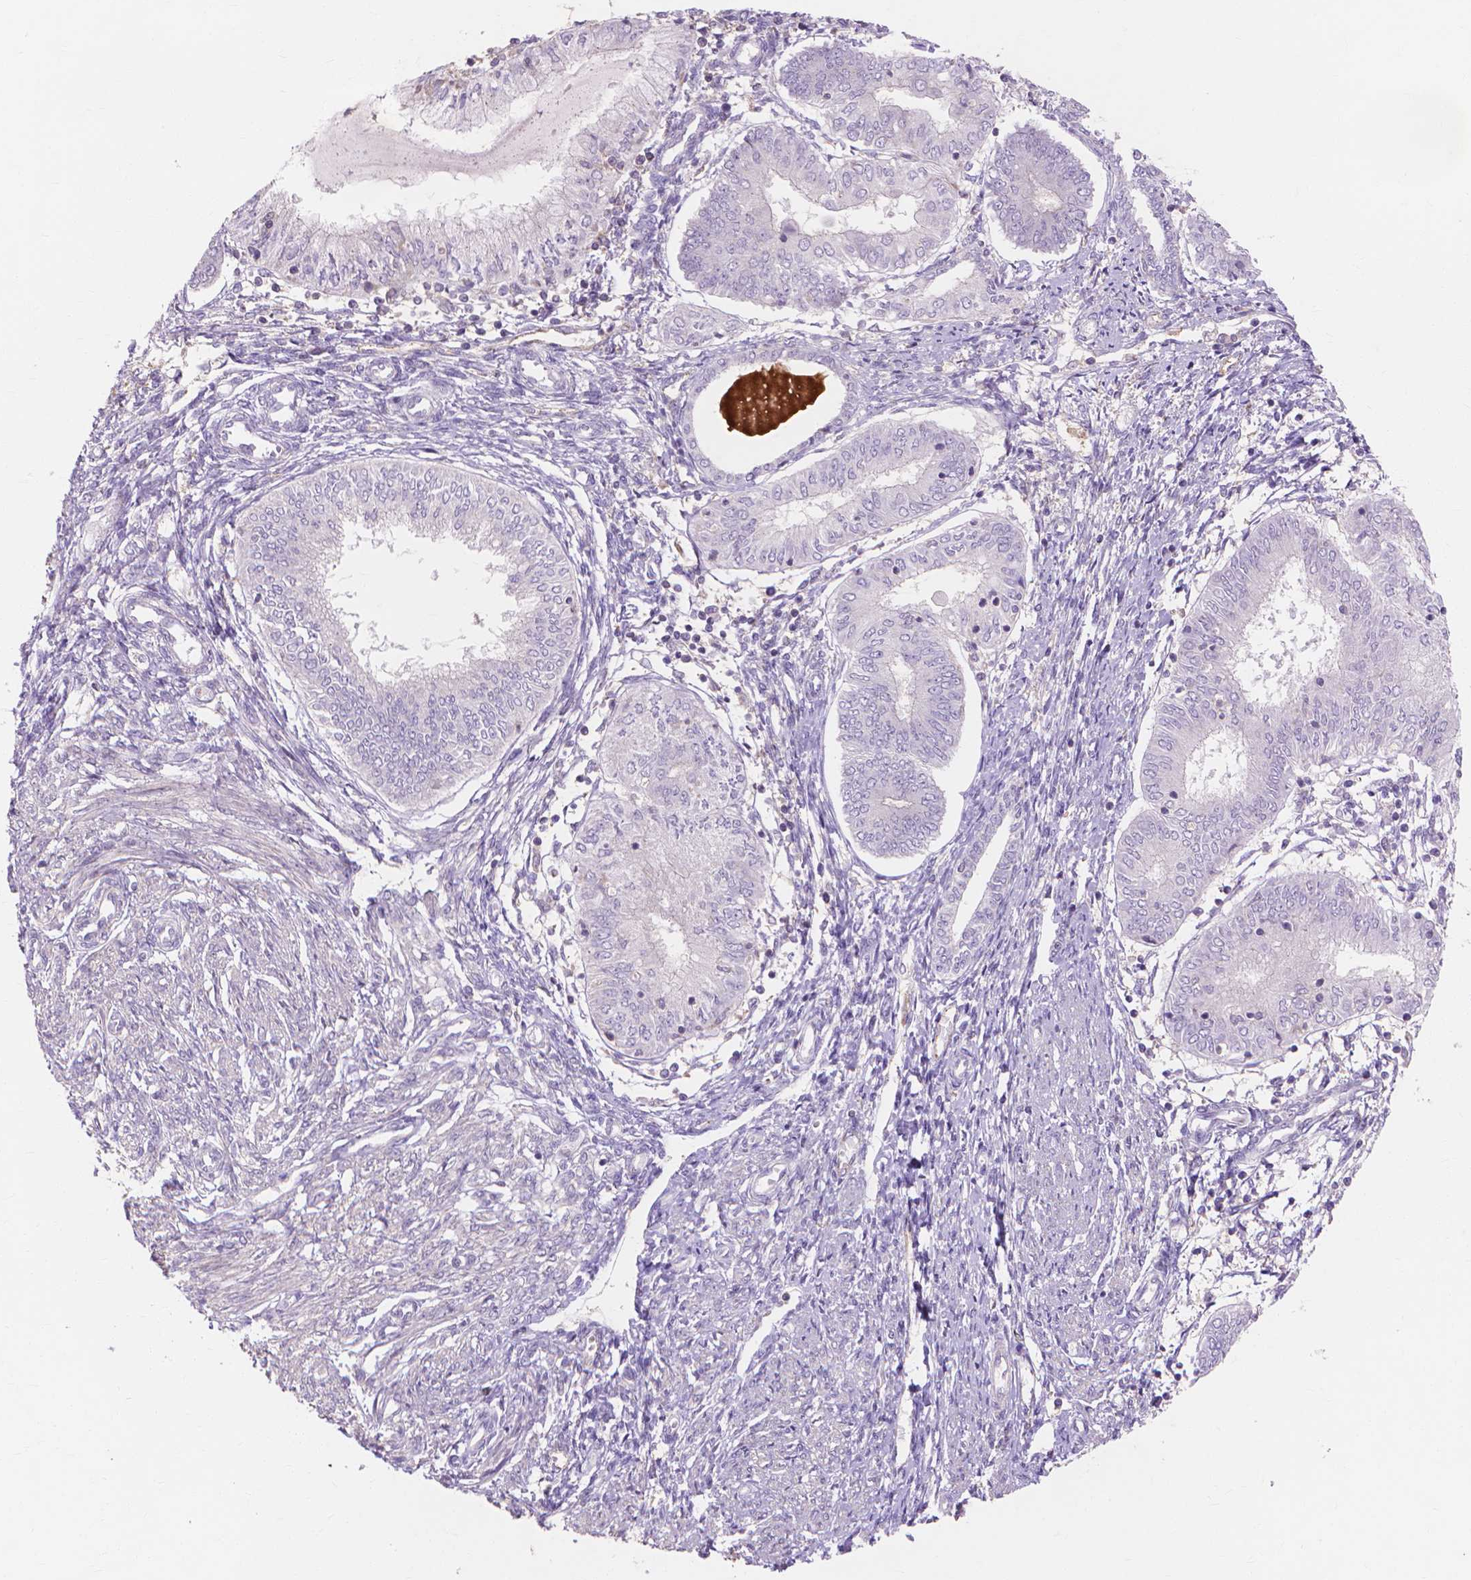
{"staining": {"intensity": "negative", "quantity": "none", "location": "none"}, "tissue": "endometrial cancer", "cell_type": "Tumor cells", "image_type": "cancer", "snomed": [{"axis": "morphology", "description": "Adenocarcinoma, NOS"}, {"axis": "topography", "description": "Endometrium"}], "caption": "DAB (3,3'-diaminobenzidine) immunohistochemical staining of endometrial adenocarcinoma shows no significant expression in tumor cells.", "gene": "PRDM13", "patient": {"sex": "female", "age": 68}}